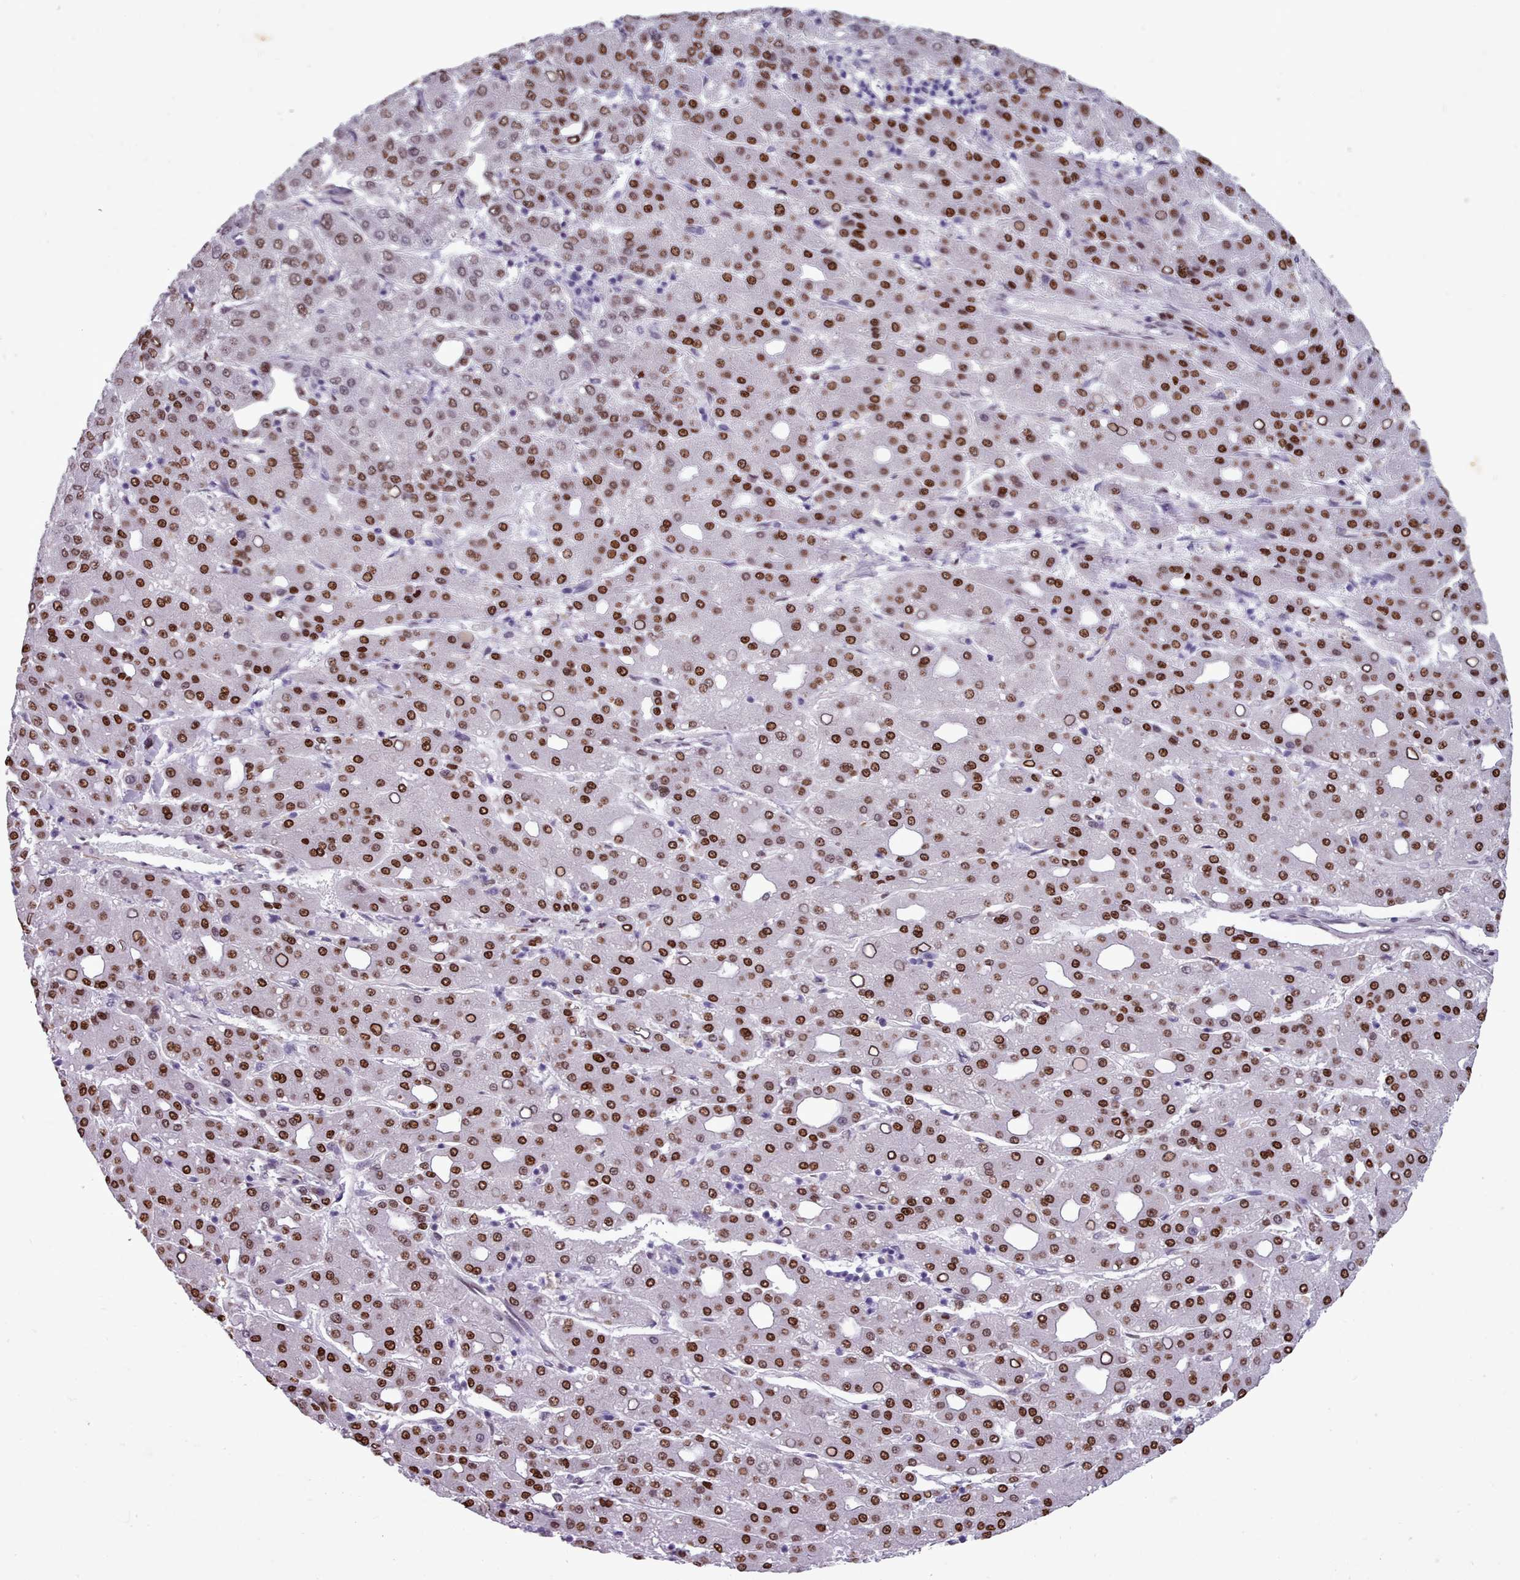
{"staining": {"intensity": "strong", "quantity": ">75%", "location": "nuclear"}, "tissue": "liver cancer", "cell_type": "Tumor cells", "image_type": "cancer", "snomed": [{"axis": "morphology", "description": "Carcinoma, Hepatocellular, NOS"}, {"axis": "topography", "description": "Liver"}], "caption": "The photomicrograph displays immunohistochemical staining of liver hepatocellular carcinoma. There is strong nuclear expression is identified in approximately >75% of tumor cells.", "gene": "KCNT2", "patient": {"sex": "male", "age": 65}}